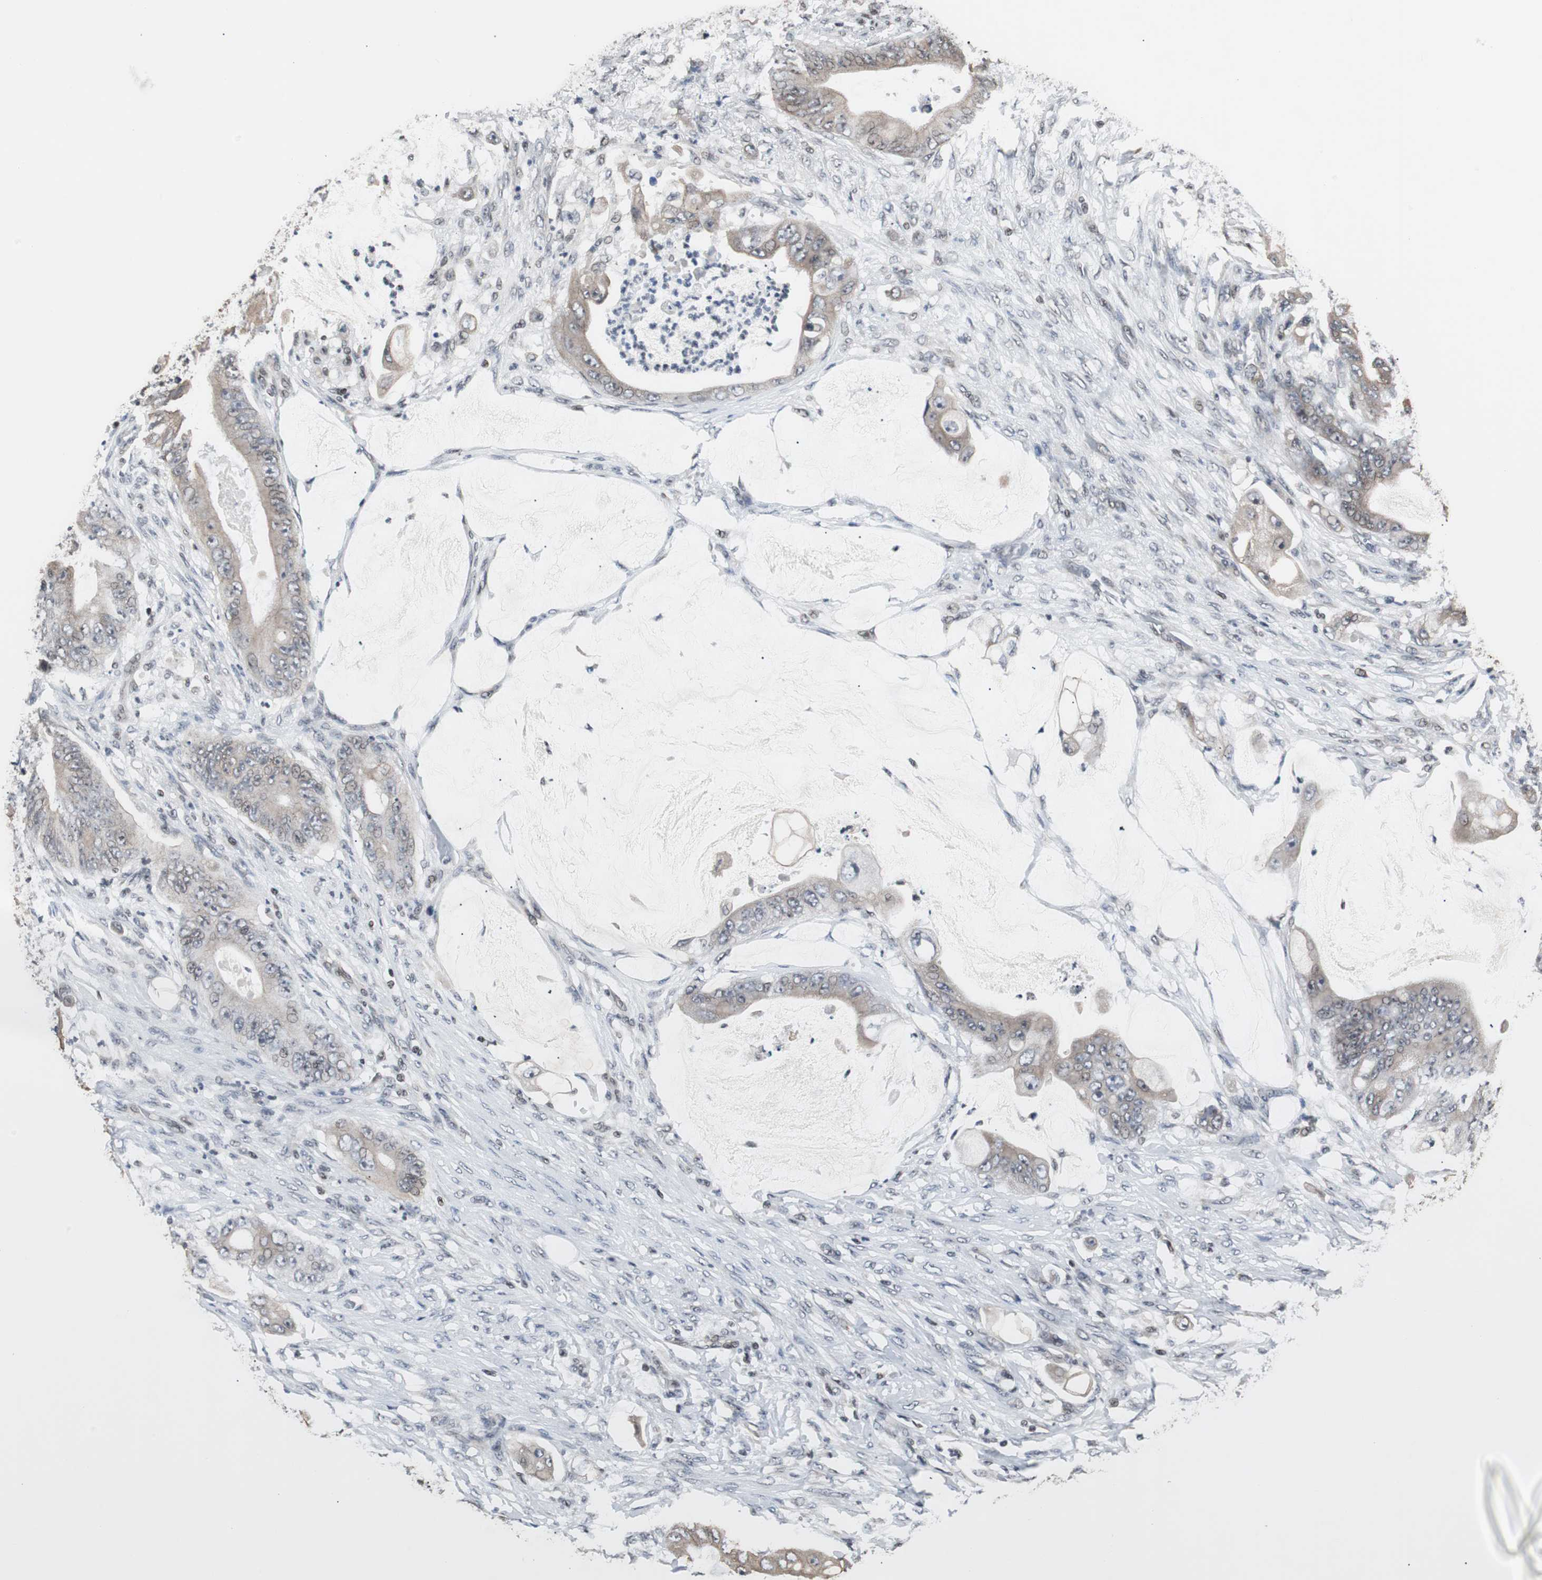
{"staining": {"intensity": "weak", "quantity": ">75%", "location": "cytoplasmic/membranous"}, "tissue": "stomach cancer", "cell_type": "Tumor cells", "image_type": "cancer", "snomed": [{"axis": "morphology", "description": "Adenocarcinoma, NOS"}, {"axis": "topography", "description": "Stomach"}], "caption": "Human adenocarcinoma (stomach) stained for a protein (brown) demonstrates weak cytoplasmic/membranous positive positivity in approximately >75% of tumor cells.", "gene": "TERF2IP", "patient": {"sex": "female", "age": 73}}